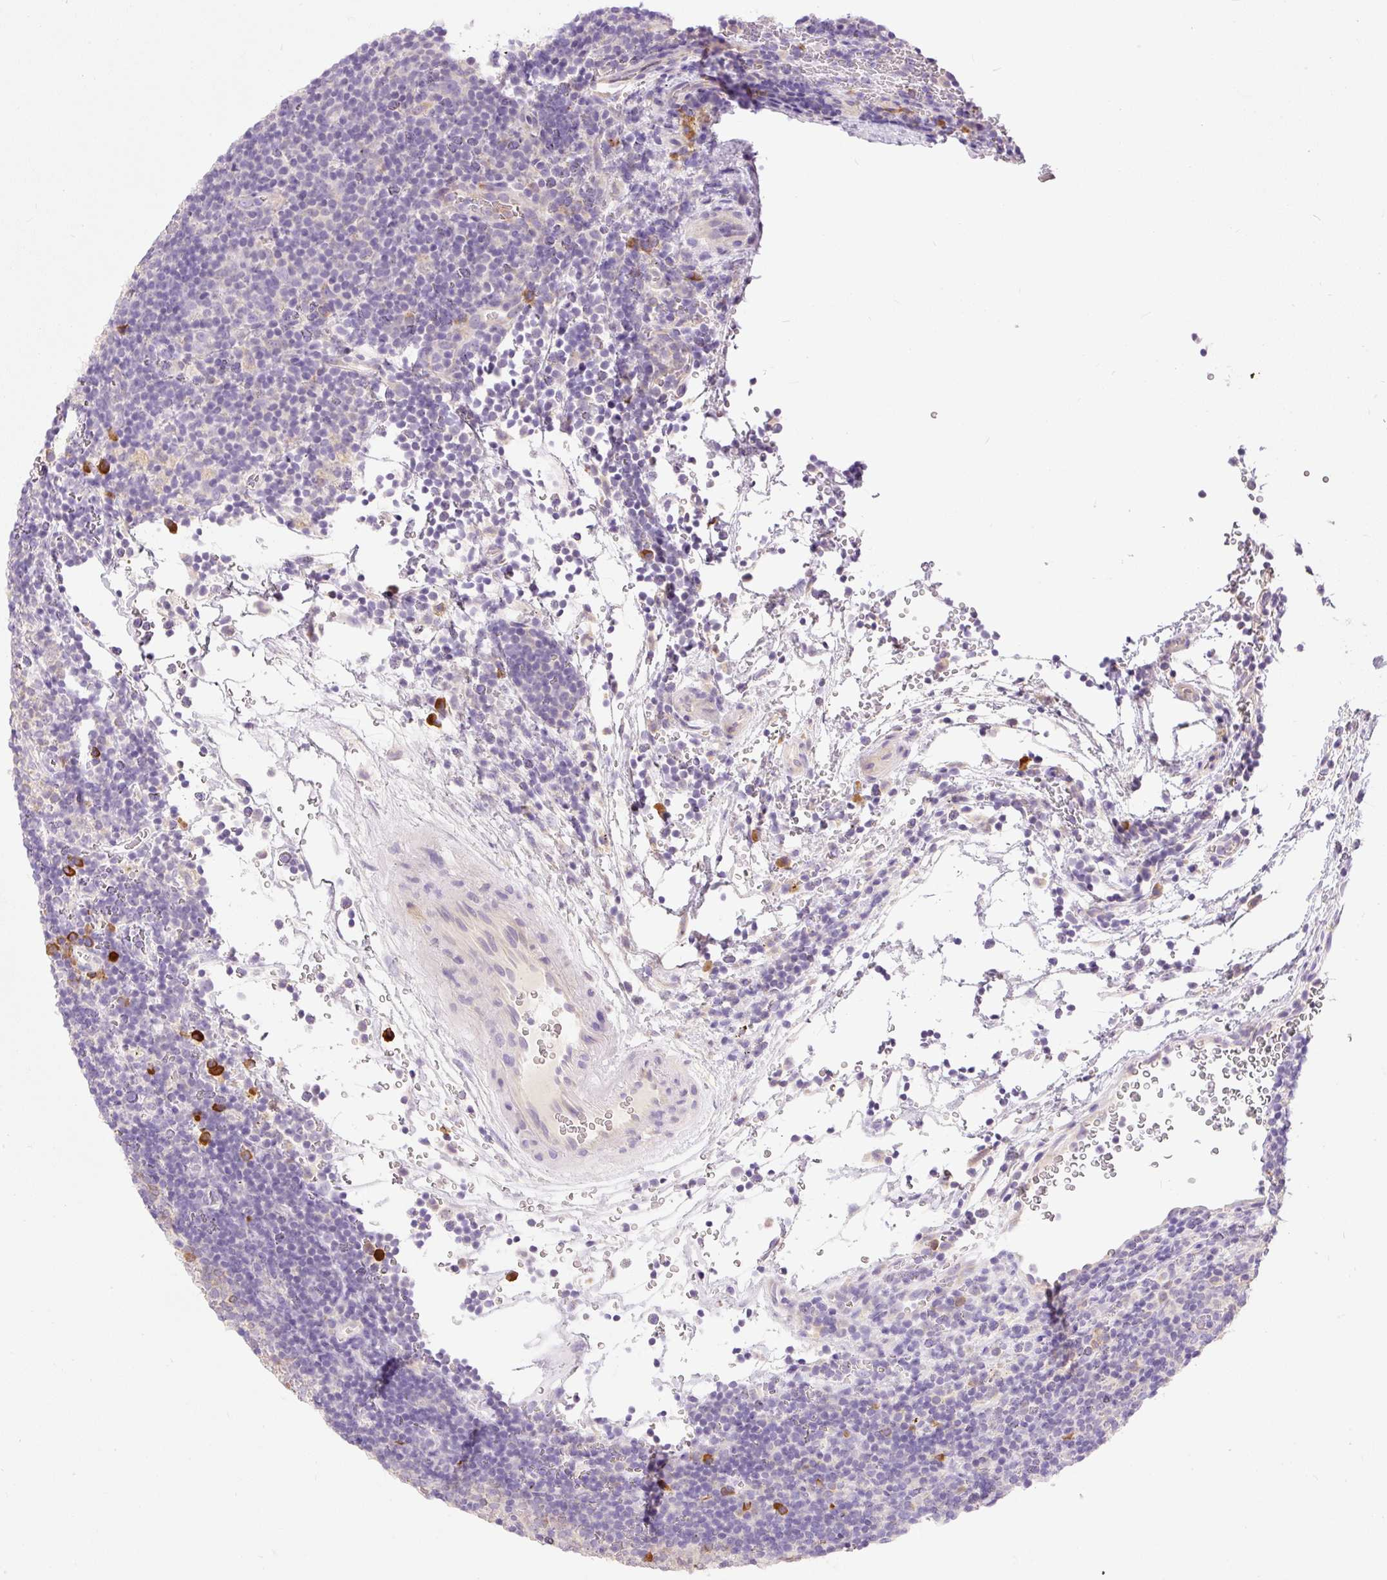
{"staining": {"intensity": "negative", "quantity": "none", "location": "none"}, "tissue": "lymphoma", "cell_type": "Tumor cells", "image_type": "cancer", "snomed": [{"axis": "morphology", "description": "Hodgkin's disease, NOS"}, {"axis": "topography", "description": "Lymph node"}], "caption": "Immunohistochemistry (IHC) micrograph of neoplastic tissue: human Hodgkin's disease stained with DAB (3,3'-diaminobenzidine) reveals no significant protein positivity in tumor cells.", "gene": "PNPLA5", "patient": {"sex": "female", "age": 57}}